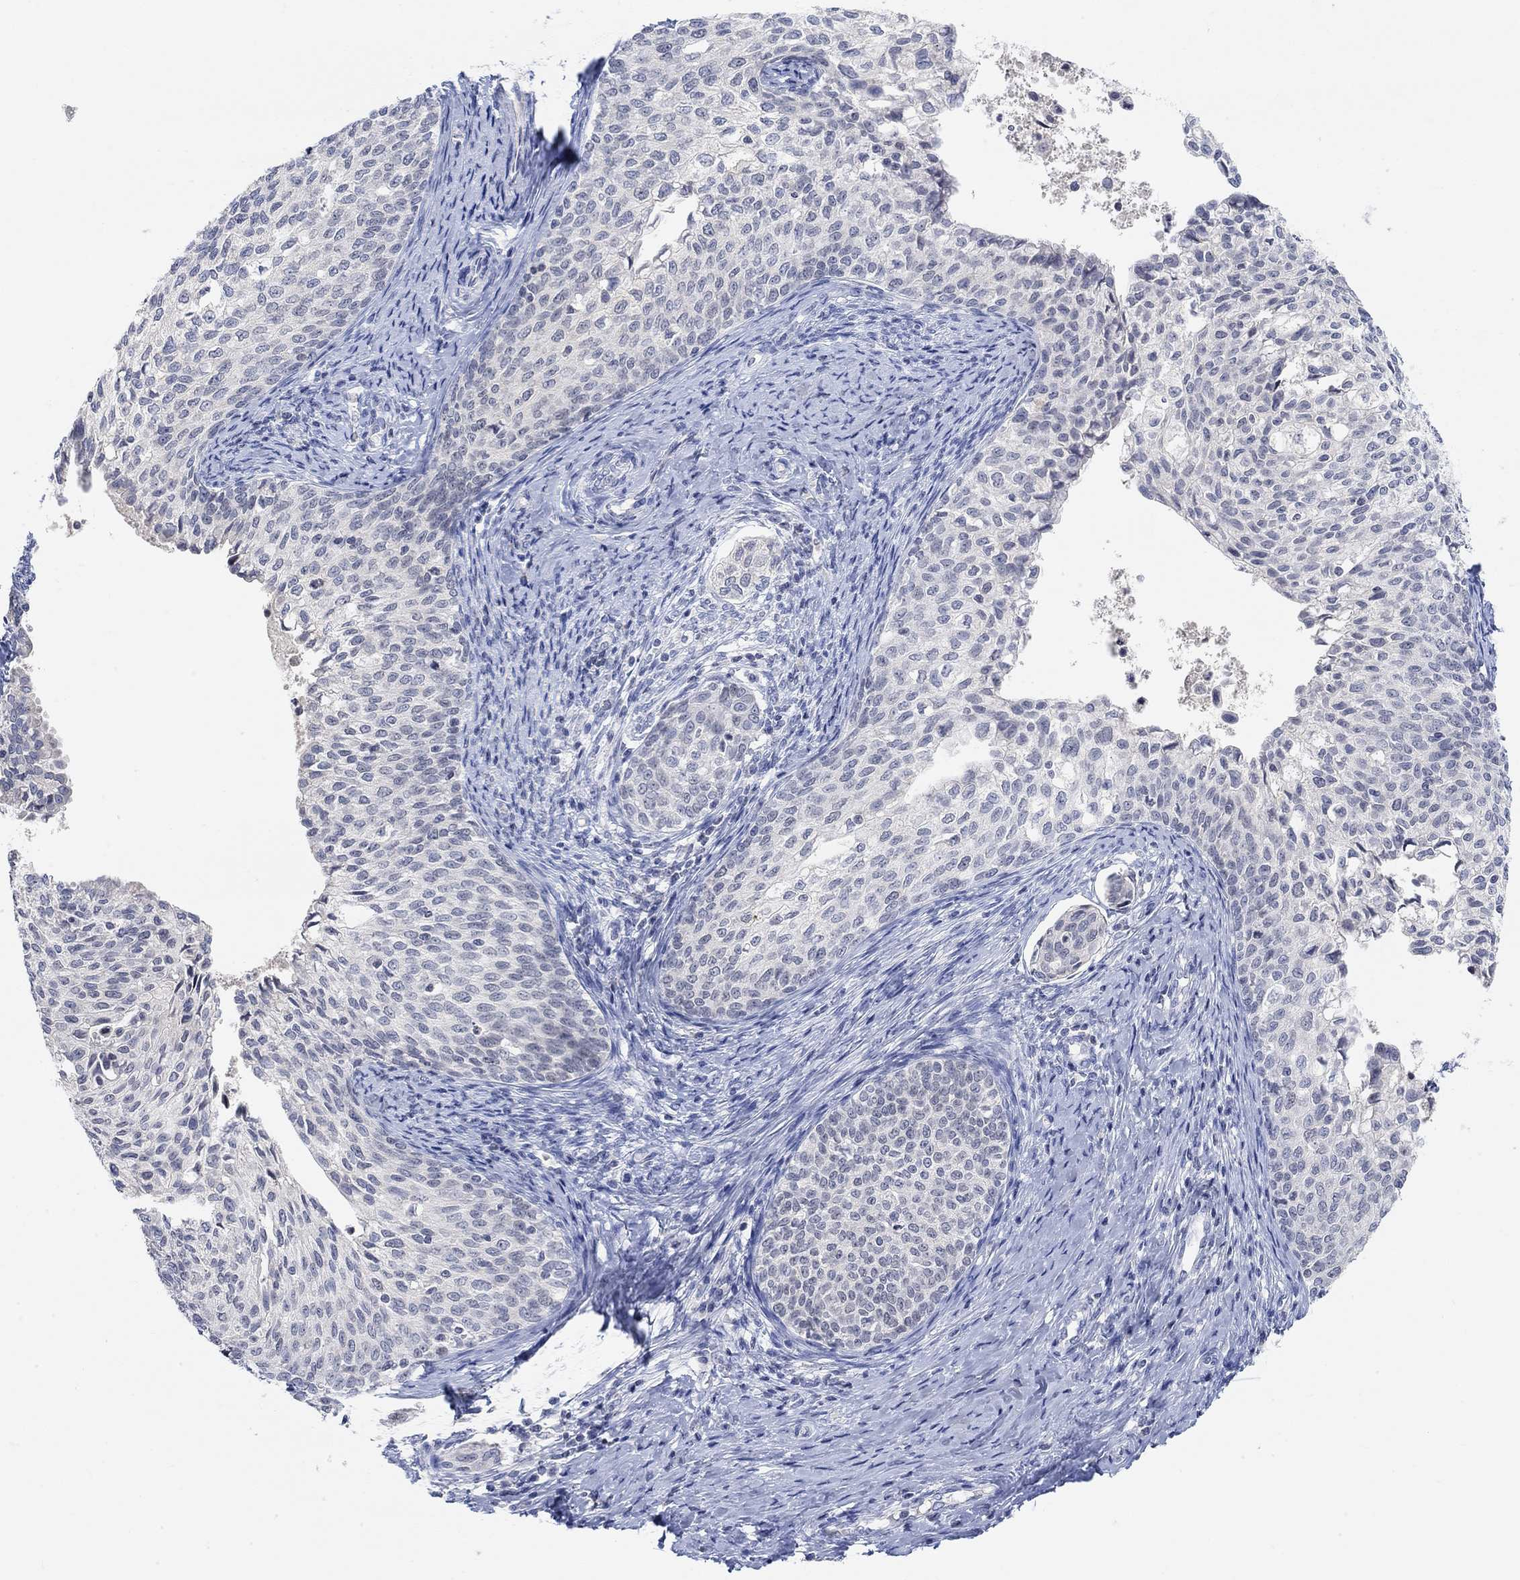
{"staining": {"intensity": "negative", "quantity": "none", "location": "none"}, "tissue": "cervical cancer", "cell_type": "Tumor cells", "image_type": "cancer", "snomed": [{"axis": "morphology", "description": "Squamous cell carcinoma, NOS"}, {"axis": "topography", "description": "Cervix"}], "caption": "High power microscopy micrograph of an IHC micrograph of cervical cancer, revealing no significant positivity in tumor cells.", "gene": "ATP6V1E2", "patient": {"sex": "female", "age": 51}}